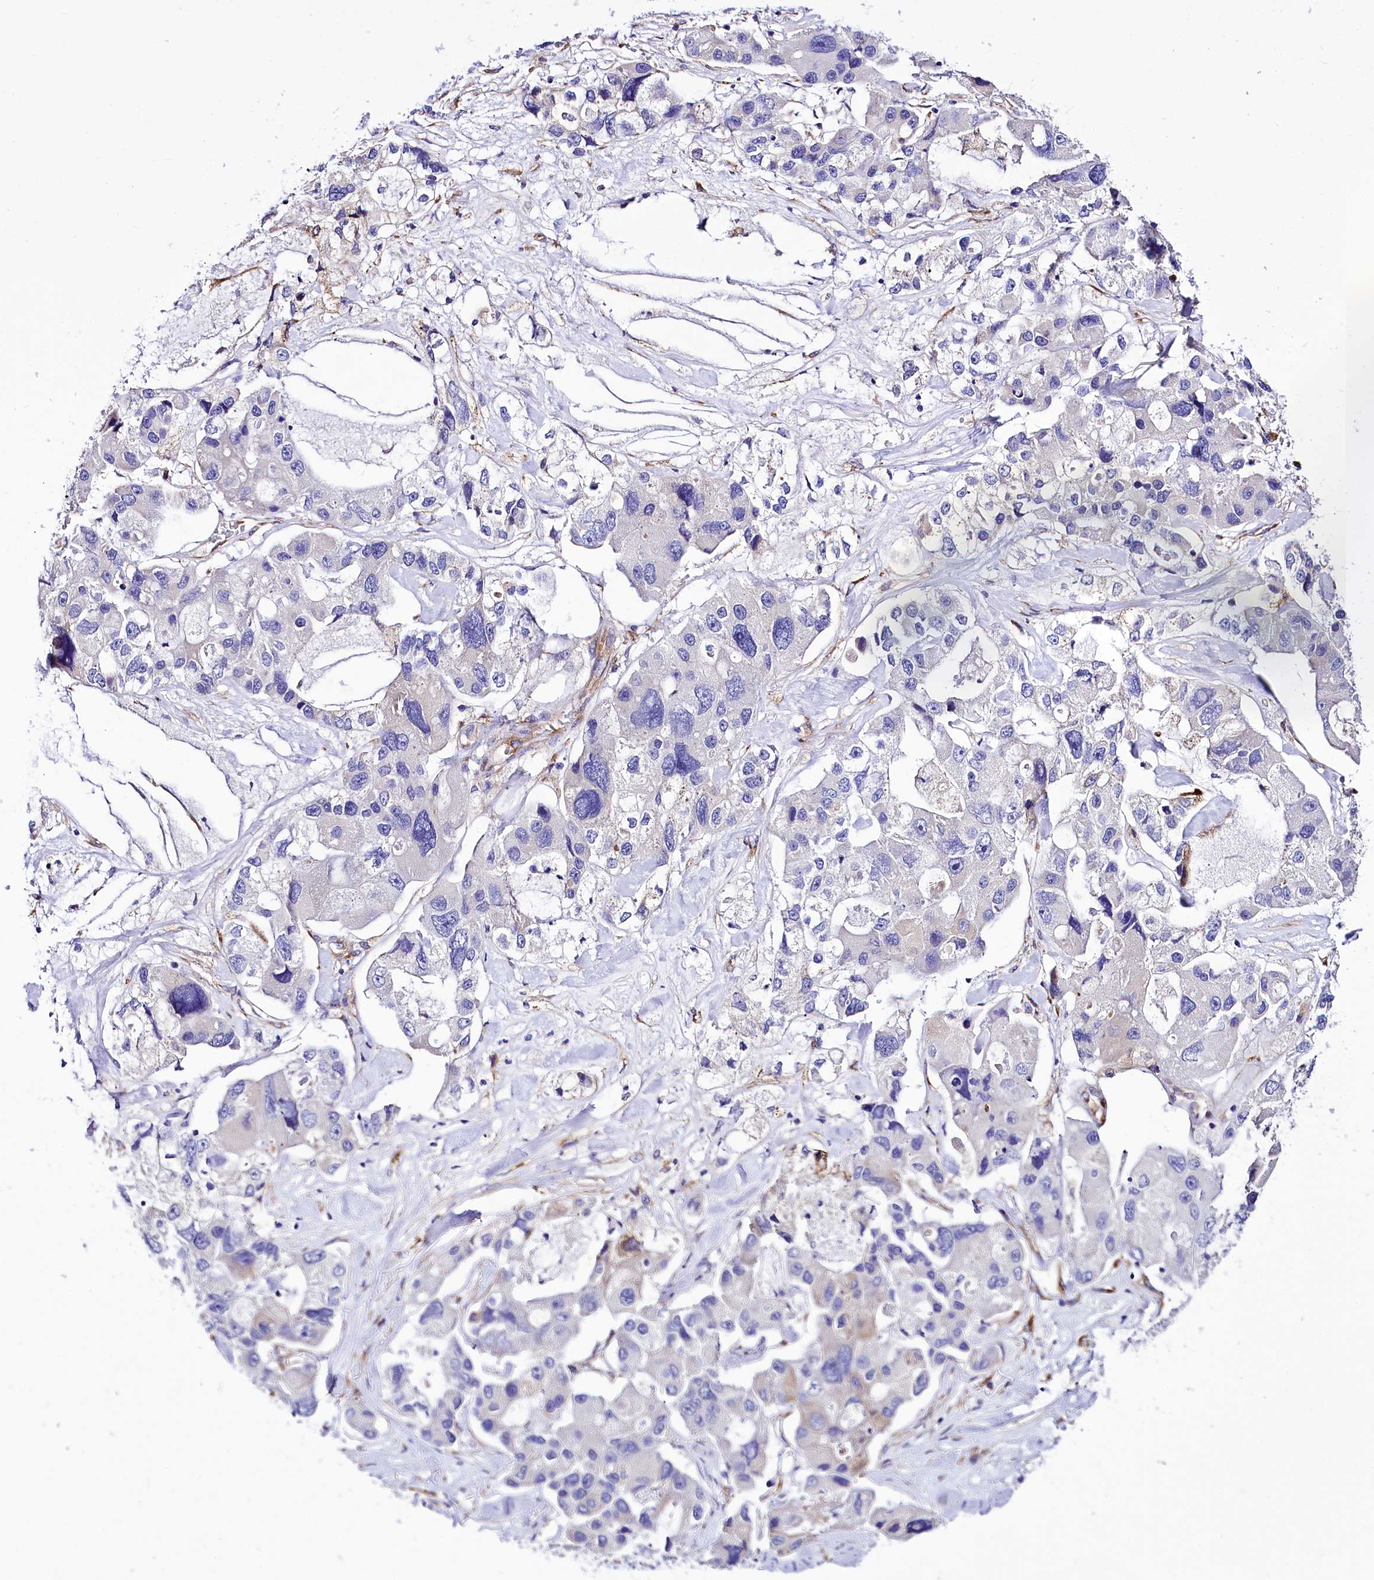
{"staining": {"intensity": "negative", "quantity": "none", "location": "none"}, "tissue": "lung cancer", "cell_type": "Tumor cells", "image_type": "cancer", "snomed": [{"axis": "morphology", "description": "Adenocarcinoma, NOS"}, {"axis": "topography", "description": "Lung"}], "caption": "Immunohistochemistry (IHC) histopathology image of neoplastic tissue: human adenocarcinoma (lung) stained with DAB (3,3'-diaminobenzidine) exhibits no significant protein staining in tumor cells.", "gene": "A2ML1", "patient": {"sex": "female", "age": 54}}